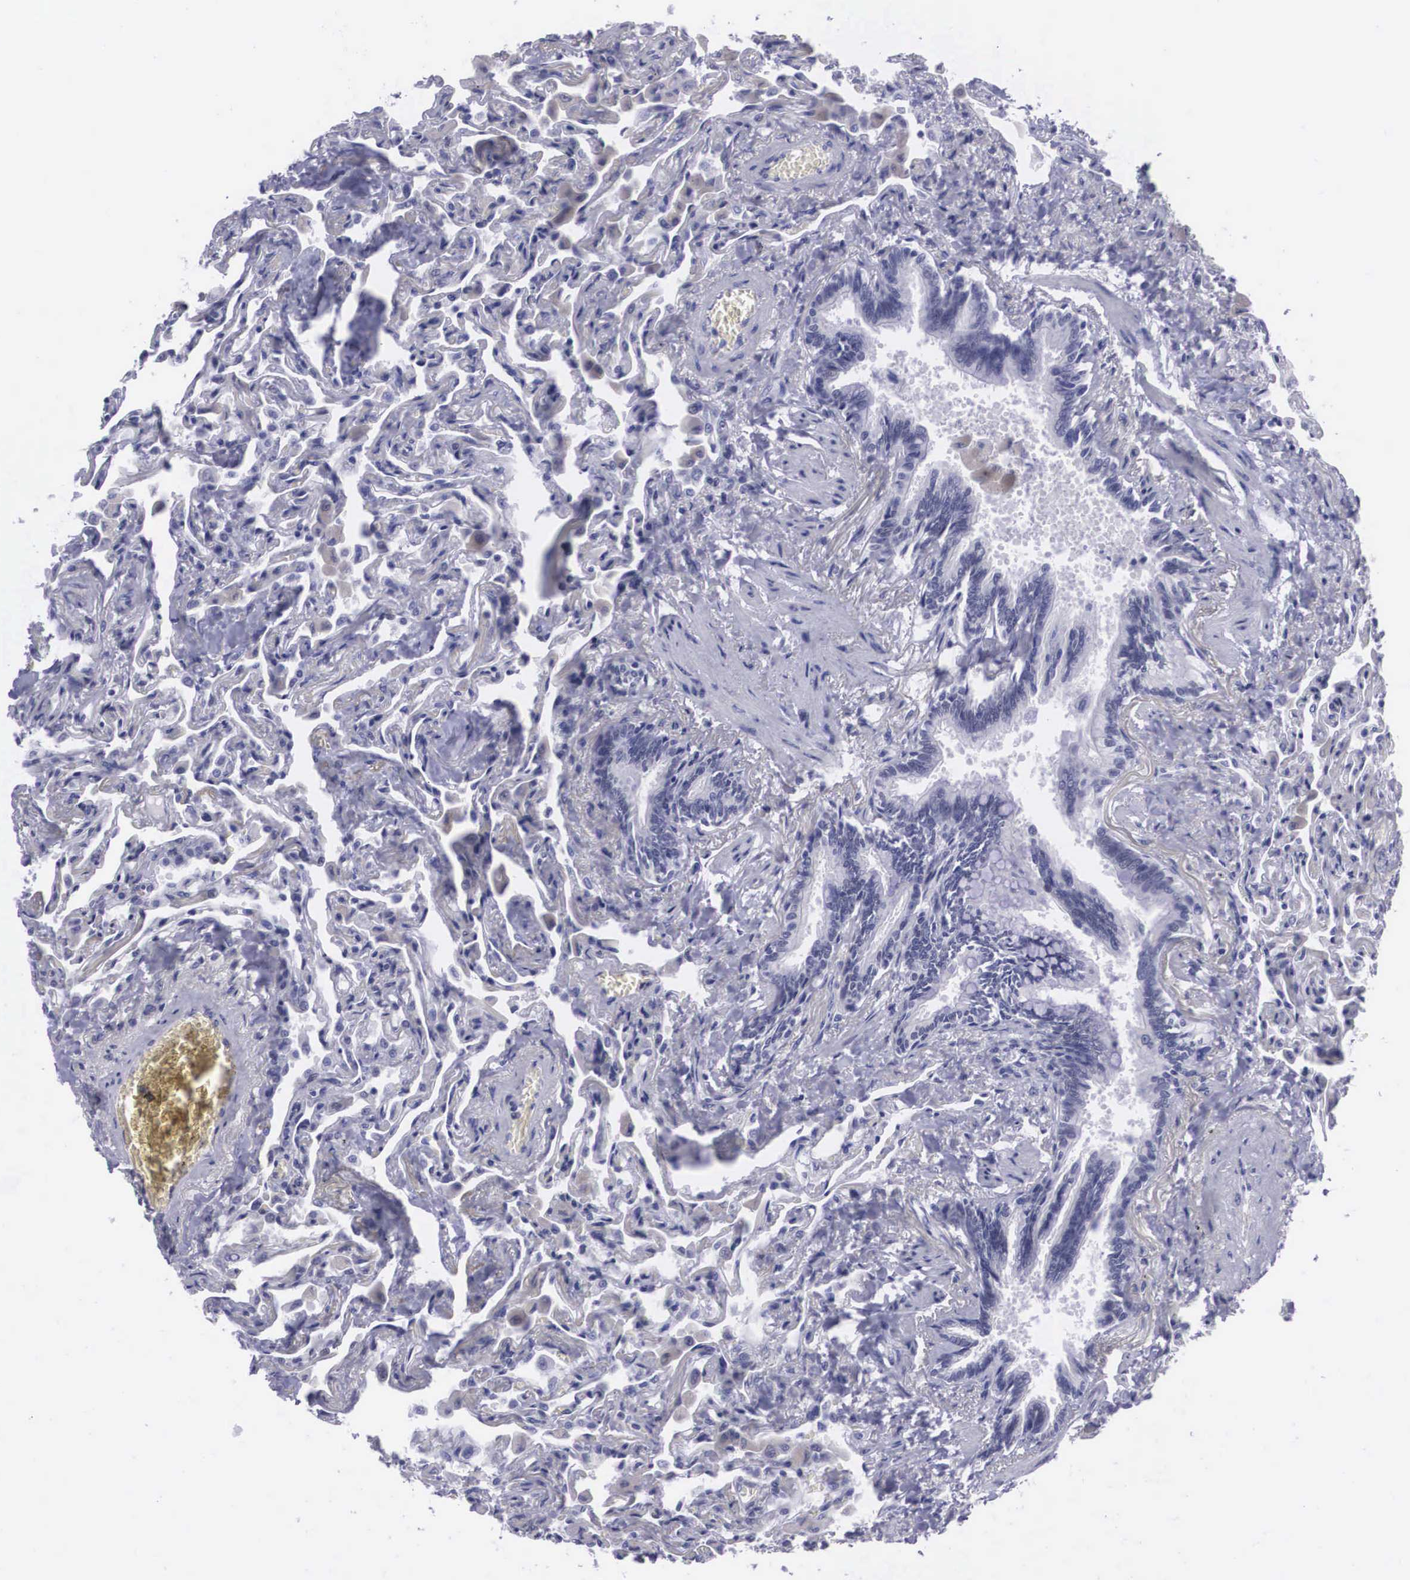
{"staining": {"intensity": "negative", "quantity": "none", "location": "none"}, "tissue": "lung", "cell_type": "Alveolar cells", "image_type": "normal", "snomed": [{"axis": "morphology", "description": "Normal tissue, NOS"}, {"axis": "topography", "description": "Lung"}], "caption": "Immunohistochemistry (IHC) of unremarkable human lung exhibits no expression in alveolar cells.", "gene": "C22orf31", "patient": {"sex": "male", "age": 73}}